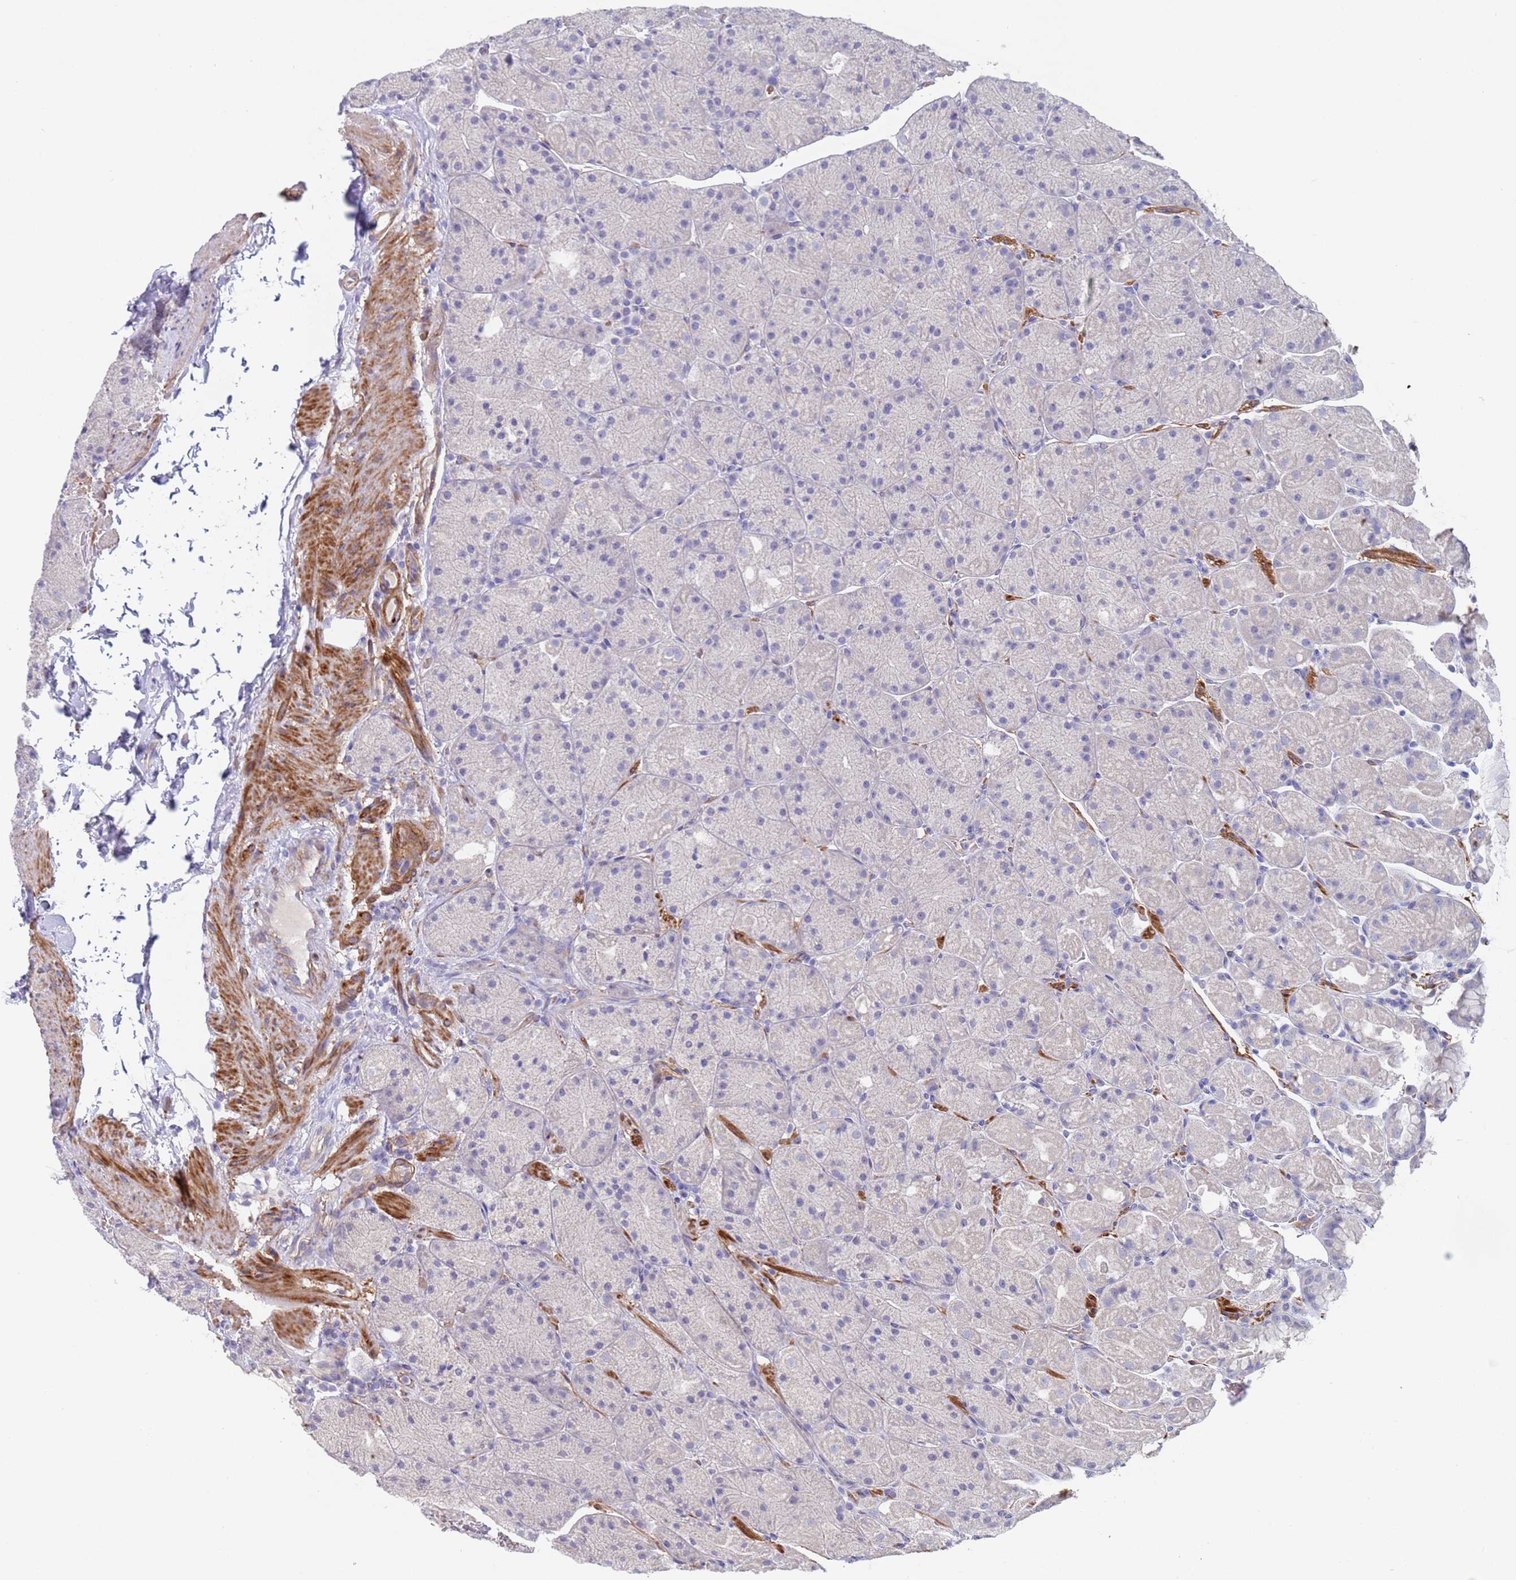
{"staining": {"intensity": "negative", "quantity": "none", "location": "none"}, "tissue": "stomach", "cell_type": "Glandular cells", "image_type": "normal", "snomed": [{"axis": "morphology", "description": "Normal tissue, NOS"}, {"axis": "topography", "description": "Stomach, upper"}, {"axis": "topography", "description": "Stomach, lower"}], "caption": "Benign stomach was stained to show a protein in brown. There is no significant positivity in glandular cells. (Brightfield microscopy of DAB (3,3'-diaminobenzidine) immunohistochemistry (IHC) at high magnification).", "gene": "KBTBD3", "patient": {"sex": "male", "age": 67}}